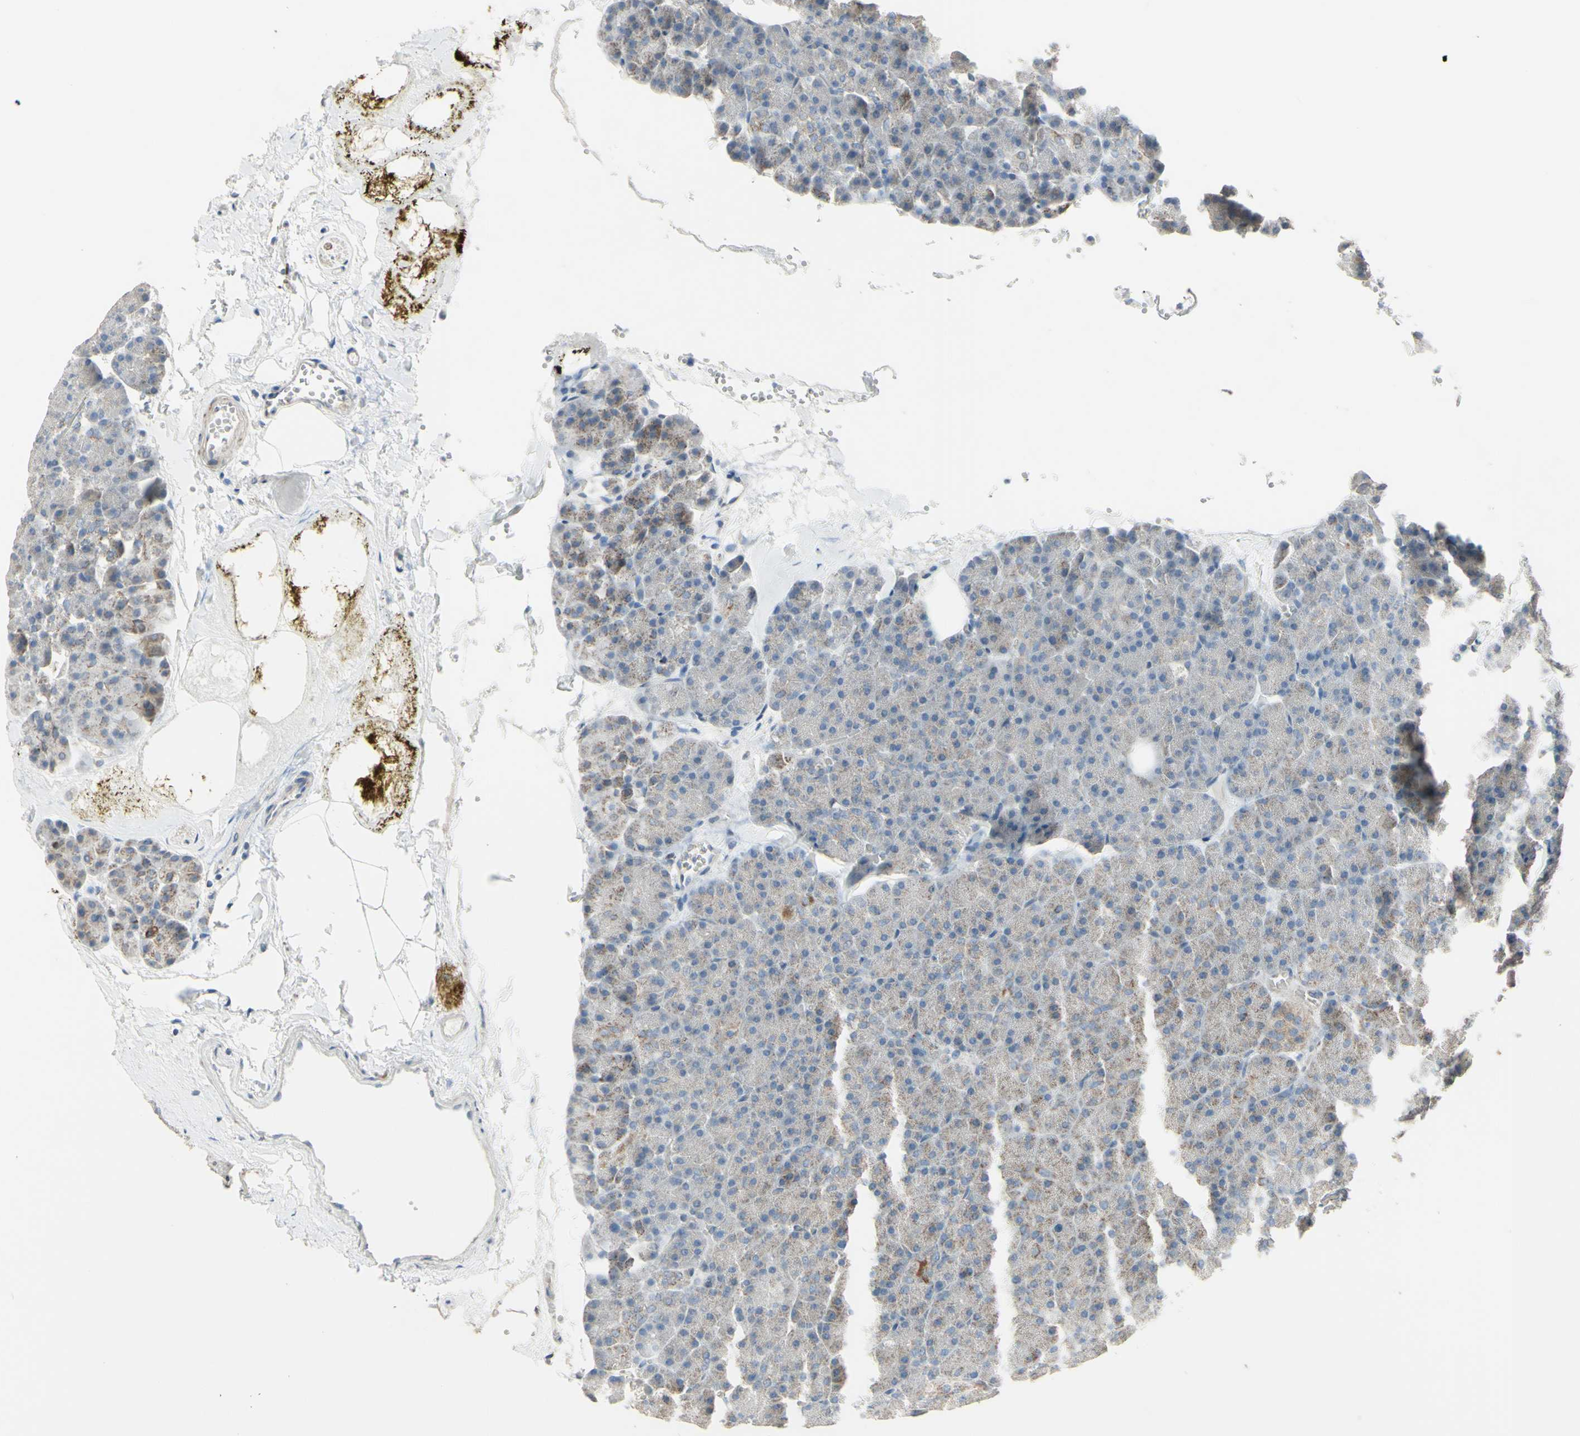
{"staining": {"intensity": "moderate", "quantity": ">75%", "location": "cytoplasmic/membranous"}, "tissue": "pancreas", "cell_type": "Exocrine glandular cells", "image_type": "normal", "snomed": [{"axis": "morphology", "description": "Normal tissue, NOS"}, {"axis": "topography", "description": "Pancreas"}], "caption": "Exocrine glandular cells exhibit moderate cytoplasmic/membranous expression in approximately >75% of cells in unremarkable pancreas.", "gene": "FAM171B", "patient": {"sex": "female", "age": 35}}